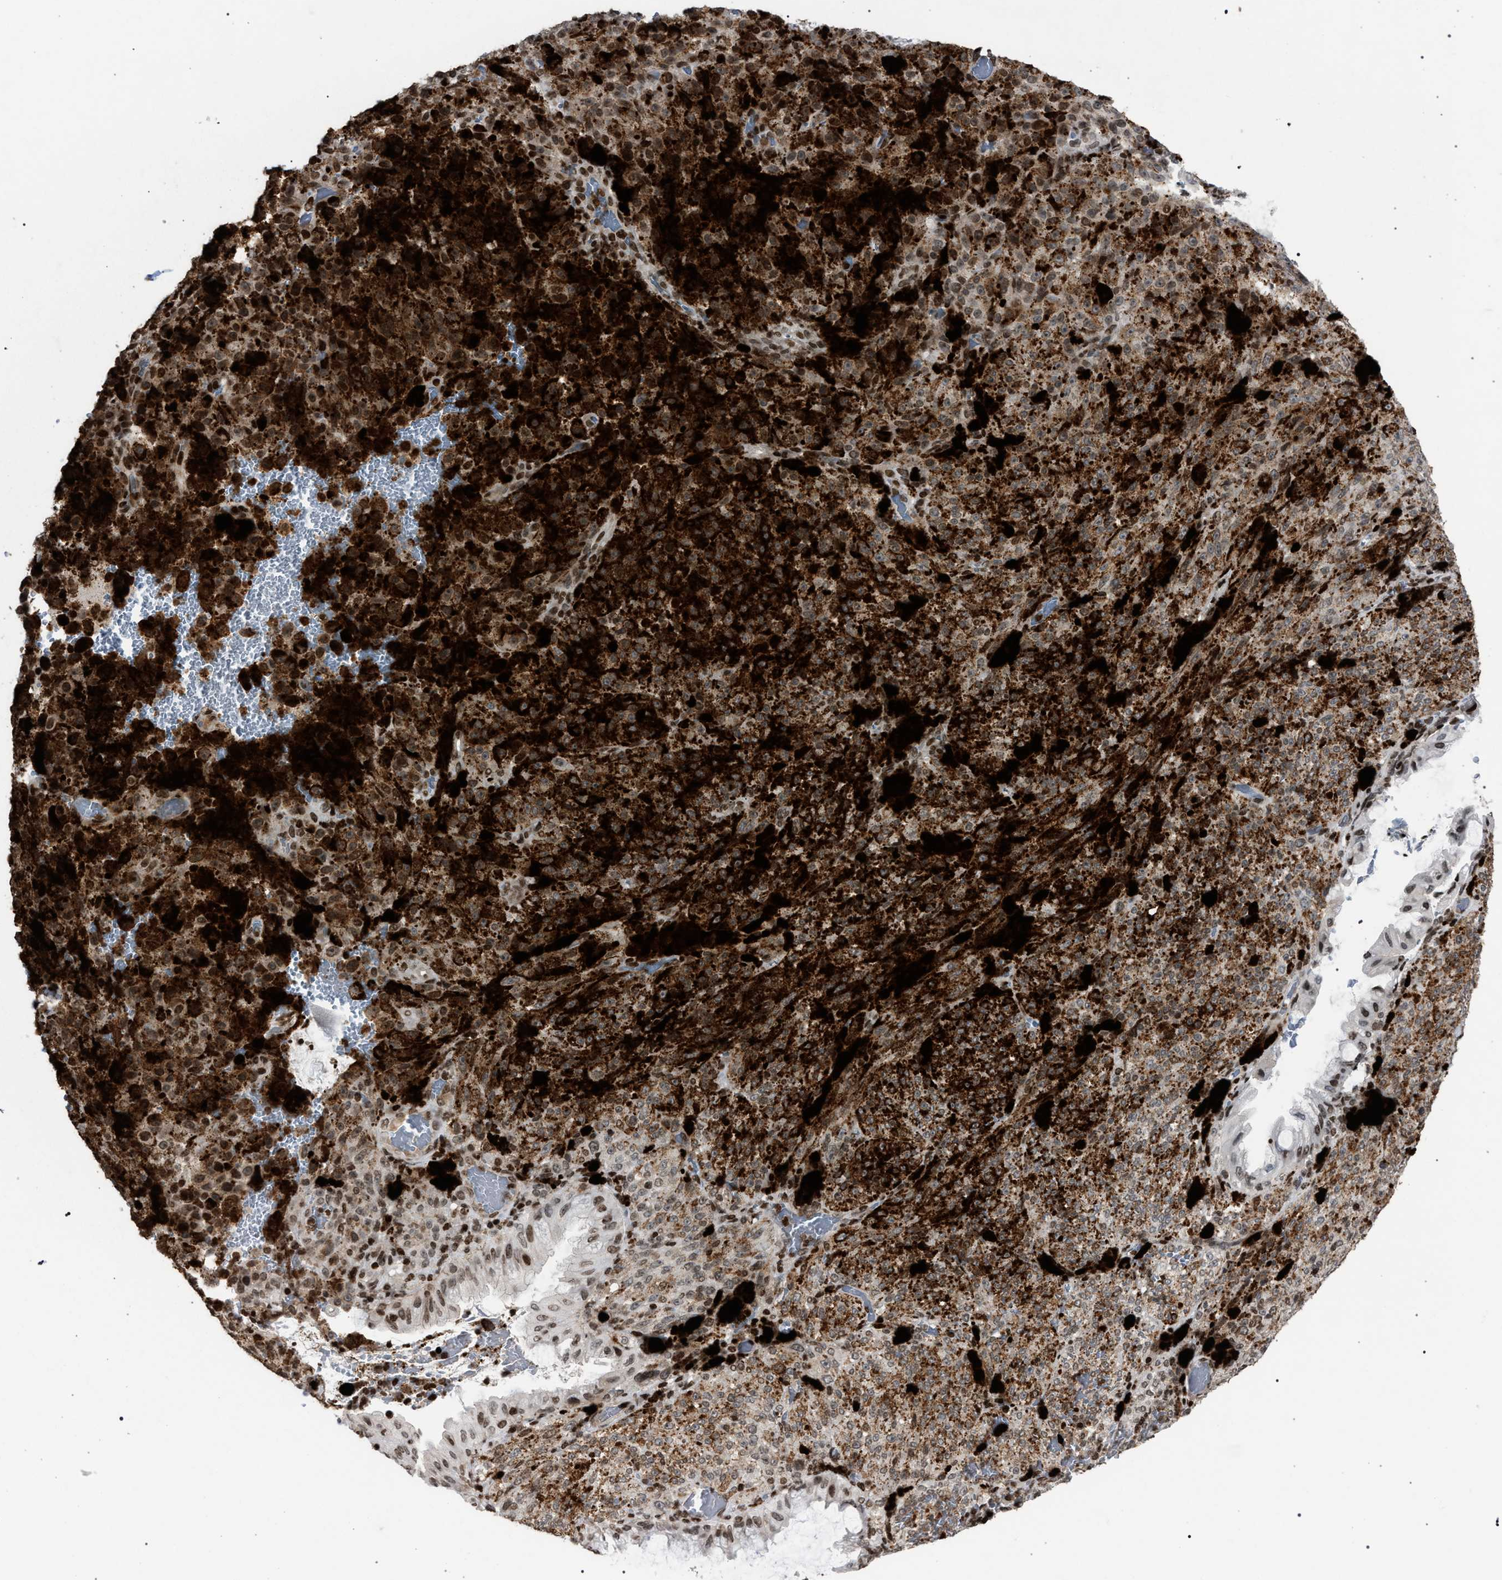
{"staining": {"intensity": "moderate", "quantity": "<25%", "location": "nuclear"}, "tissue": "melanoma", "cell_type": "Tumor cells", "image_type": "cancer", "snomed": [{"axis": "morphology", "description": "Malignant melanoma, NOS"}, {"axis": "topography", "description": "Rectum"}], "caption": "The micrograph exhibits a brown stain indicating the presence of a protein in the nuclear of tumor cells in melanoma.", "gene": "FOXD3", "patient": {"sex": "female", "age": 81}}